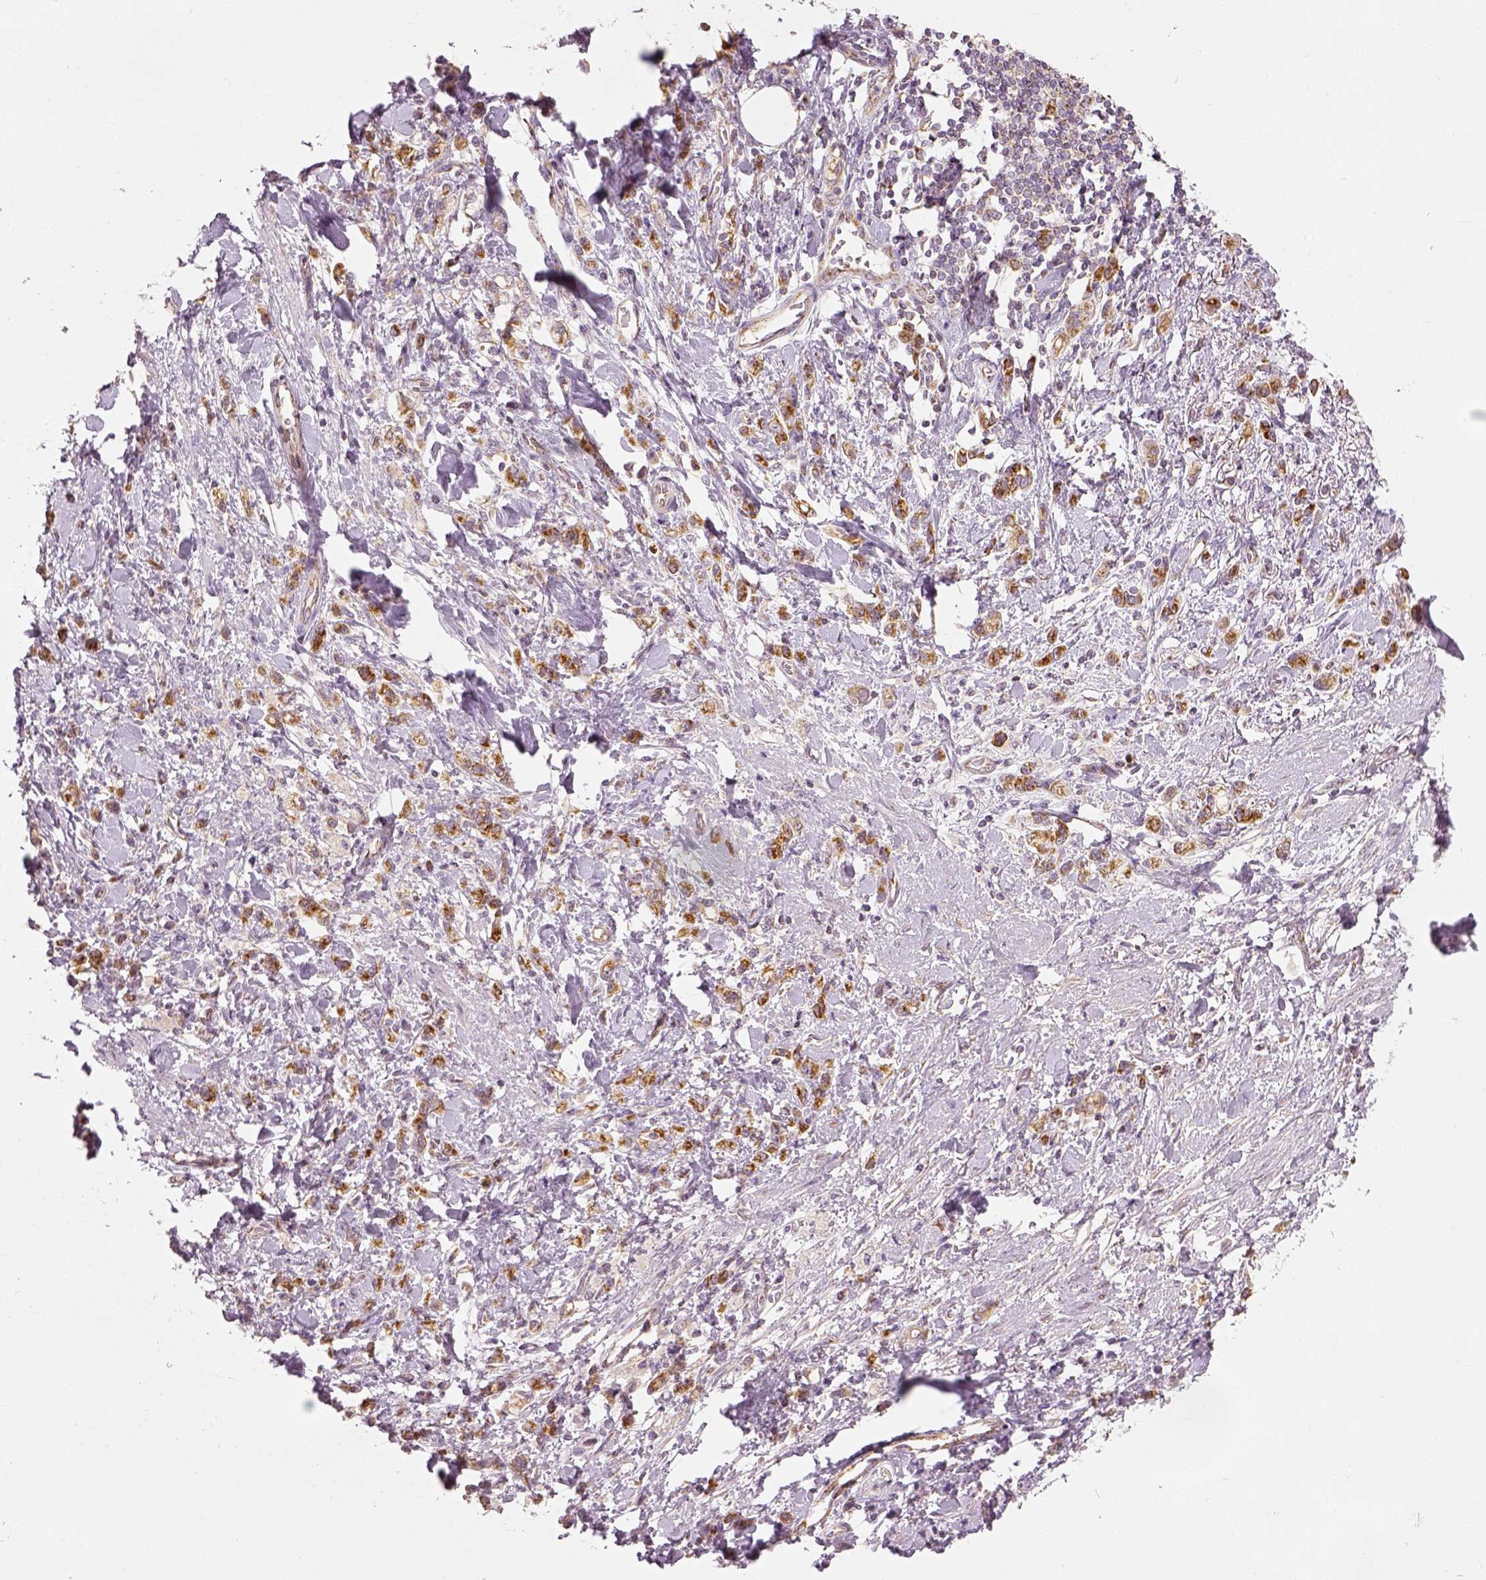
{"staining": {"intensity": "moderate", "quantity": ">75%", "location": "cytoplasmic/membranous"}, "tissue": "stomach cancer", "cell_type": "Tumor cells", "image_type": "cancer", "snomed": [{"axis": "morphology", "description": "Adenocarcinoma, NOS"}, {"axis": "topography", "description": "Stomach"}], "caption": "This photomicrograph shows stomach cancer stained with immunohistochemistry to label a protein in brown. The cytoplasmic/membranous of tumor cells show moderate positivity for the protein. Nuclei are counter-stained blue.", "gene": "PGAM5", "patient": {"sex": "male", "age": 77}}